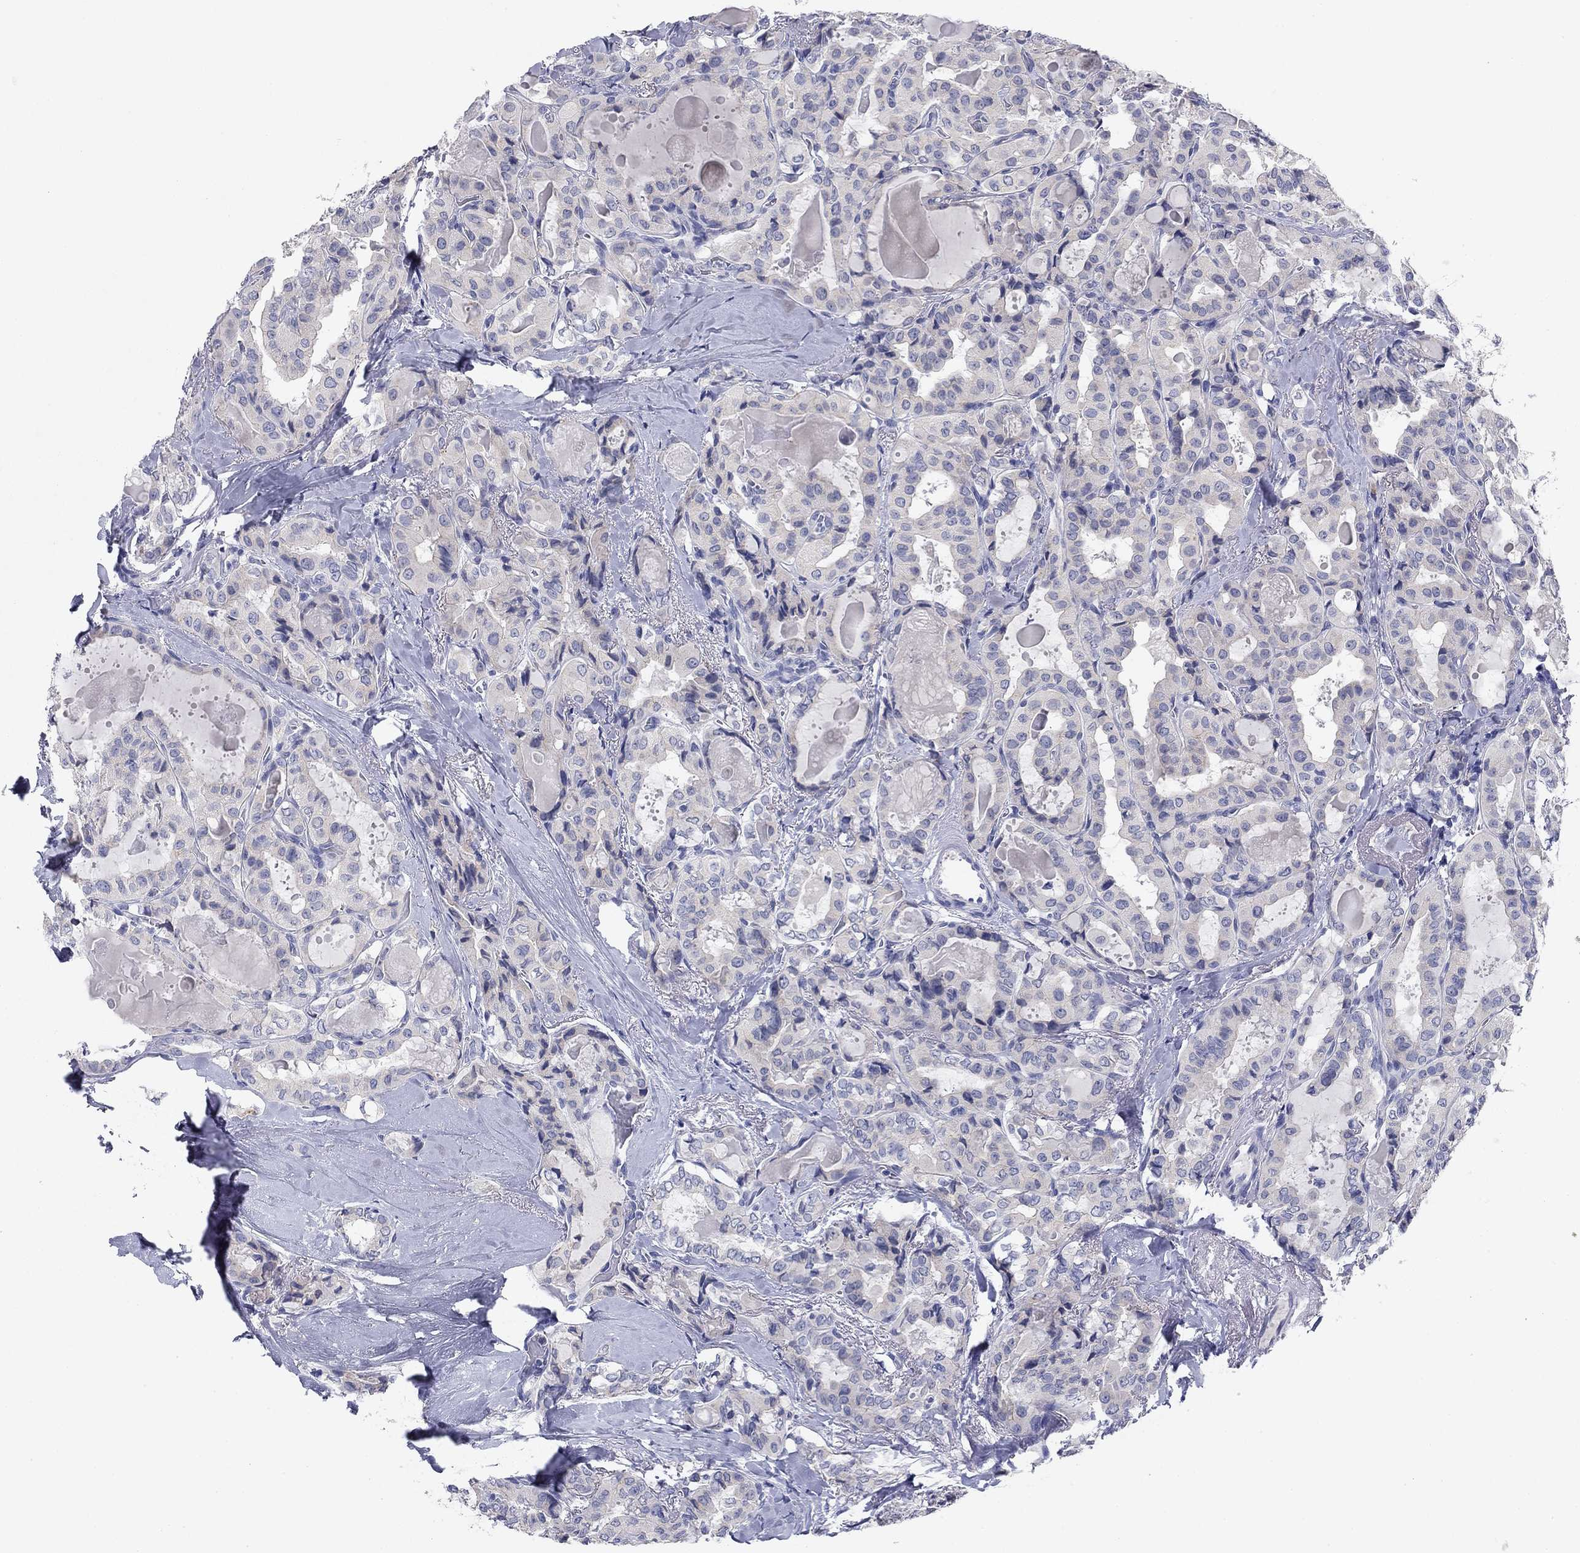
{"staining": {"intensity": "negative", "quantity": "none", "location": "none"}, "tissue": "thyroid cancer", "cell_type": "Tumor cells", "image_type": "cancer", "snomed": [{"axis": "morphology", "description": "Papillary adenocarcinoma, NOS"}, {"axis": "topography", "description": "Thyroid gland"}], "caption": "Micrograph shows no significant protein expression in tumor cells of thyroid cancer (papillary adenocarcinoma).", "gene": "CNTNAP4", "patient": {"sex": "female", "age": 41}}